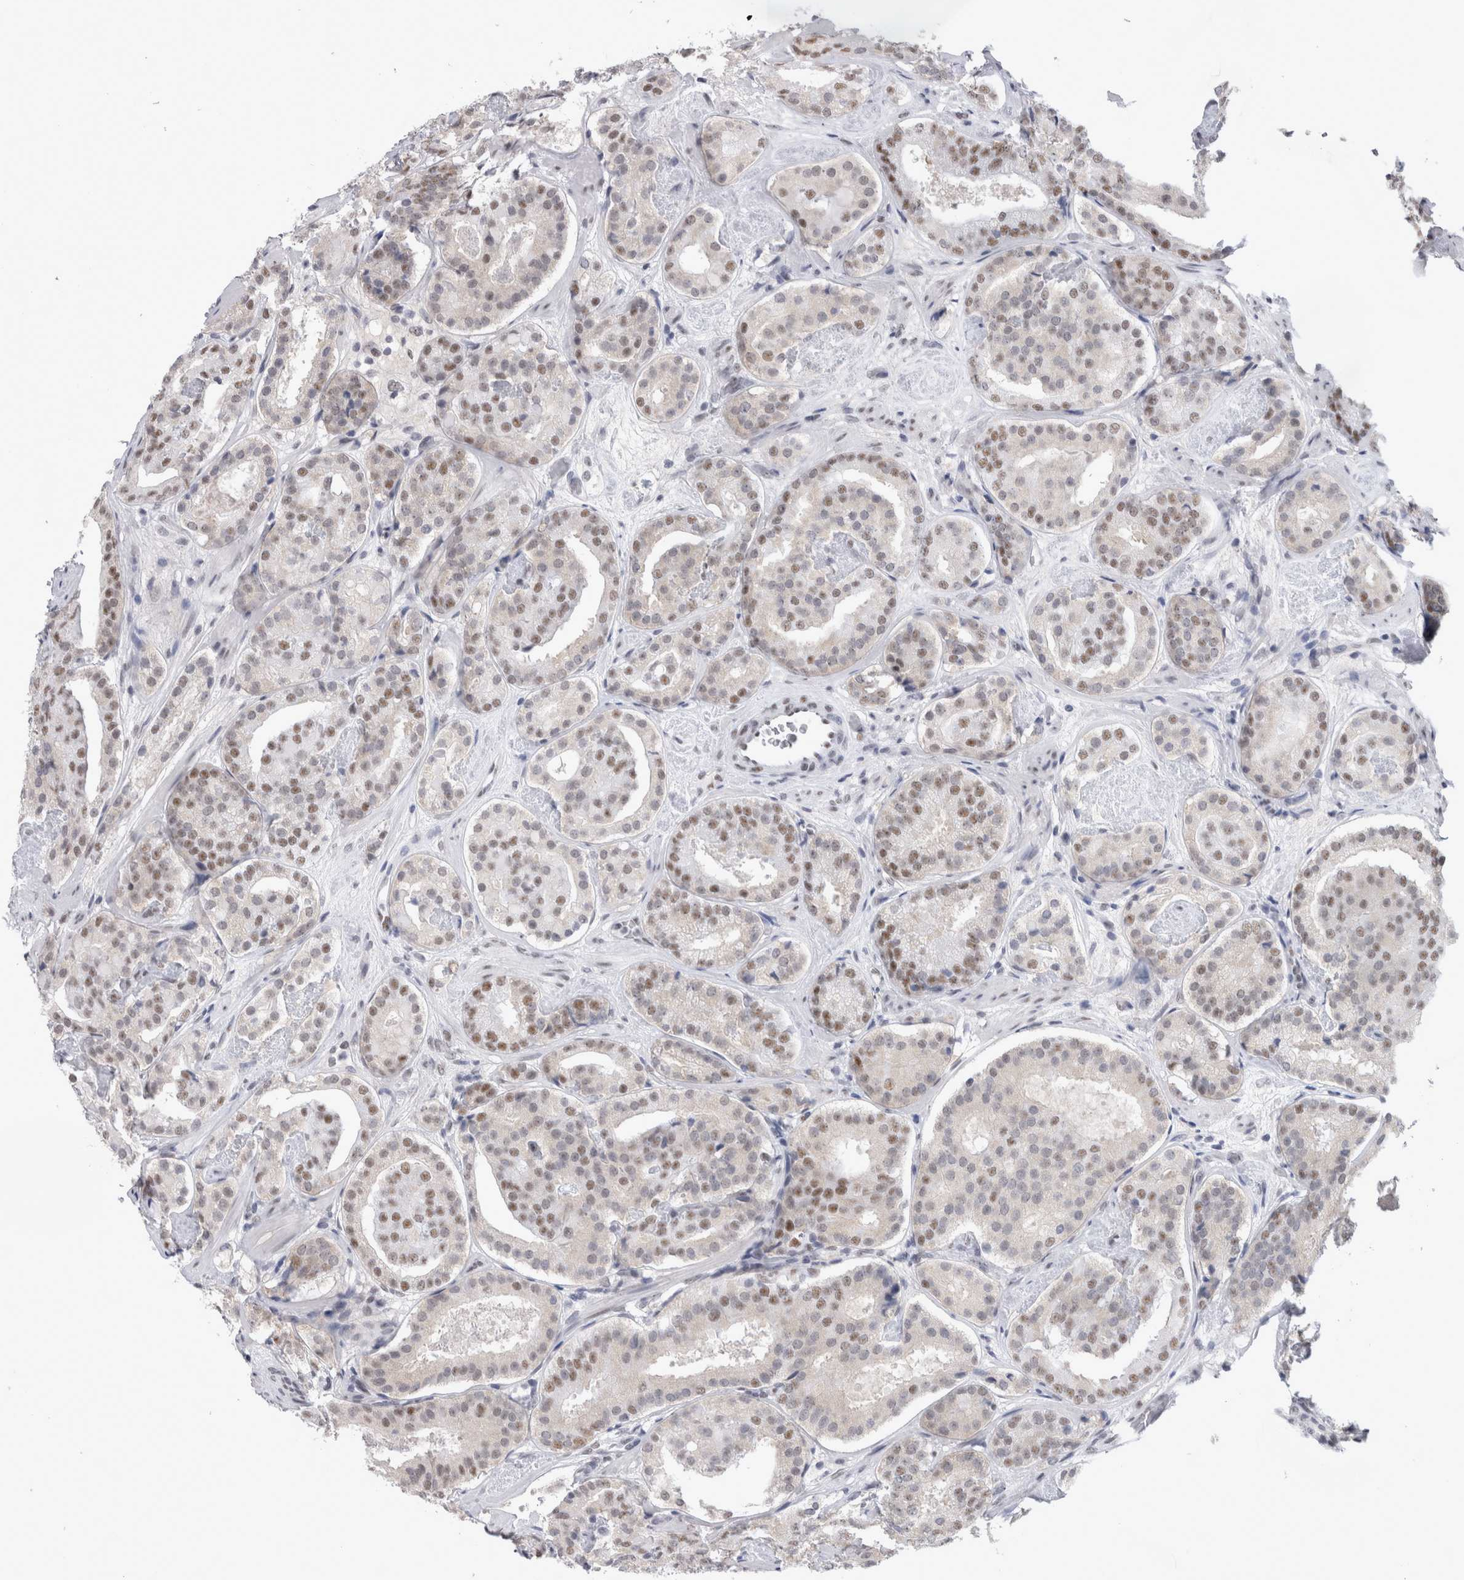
{"staining": {"intensity": "moderate", "quantity": ">75%", "location": "nuclear"}, "tissue": "prostate cancer", "cell_type": "Tumor cells", "image_type": "cancer", "snomed": [{"axis": "morphology", "description": "Adenocarcinoma, Low grade"}, {"axis": "topography", "description": "Prostate"}], "caption": "Immunohistochemical staining of human prostate low-grade adenocarcinoma demonstrates moderate nuclear protein positivity in about >75% of tumor cells.", "gene": "API5", "patient": {"sex": "male", "age": 69}}